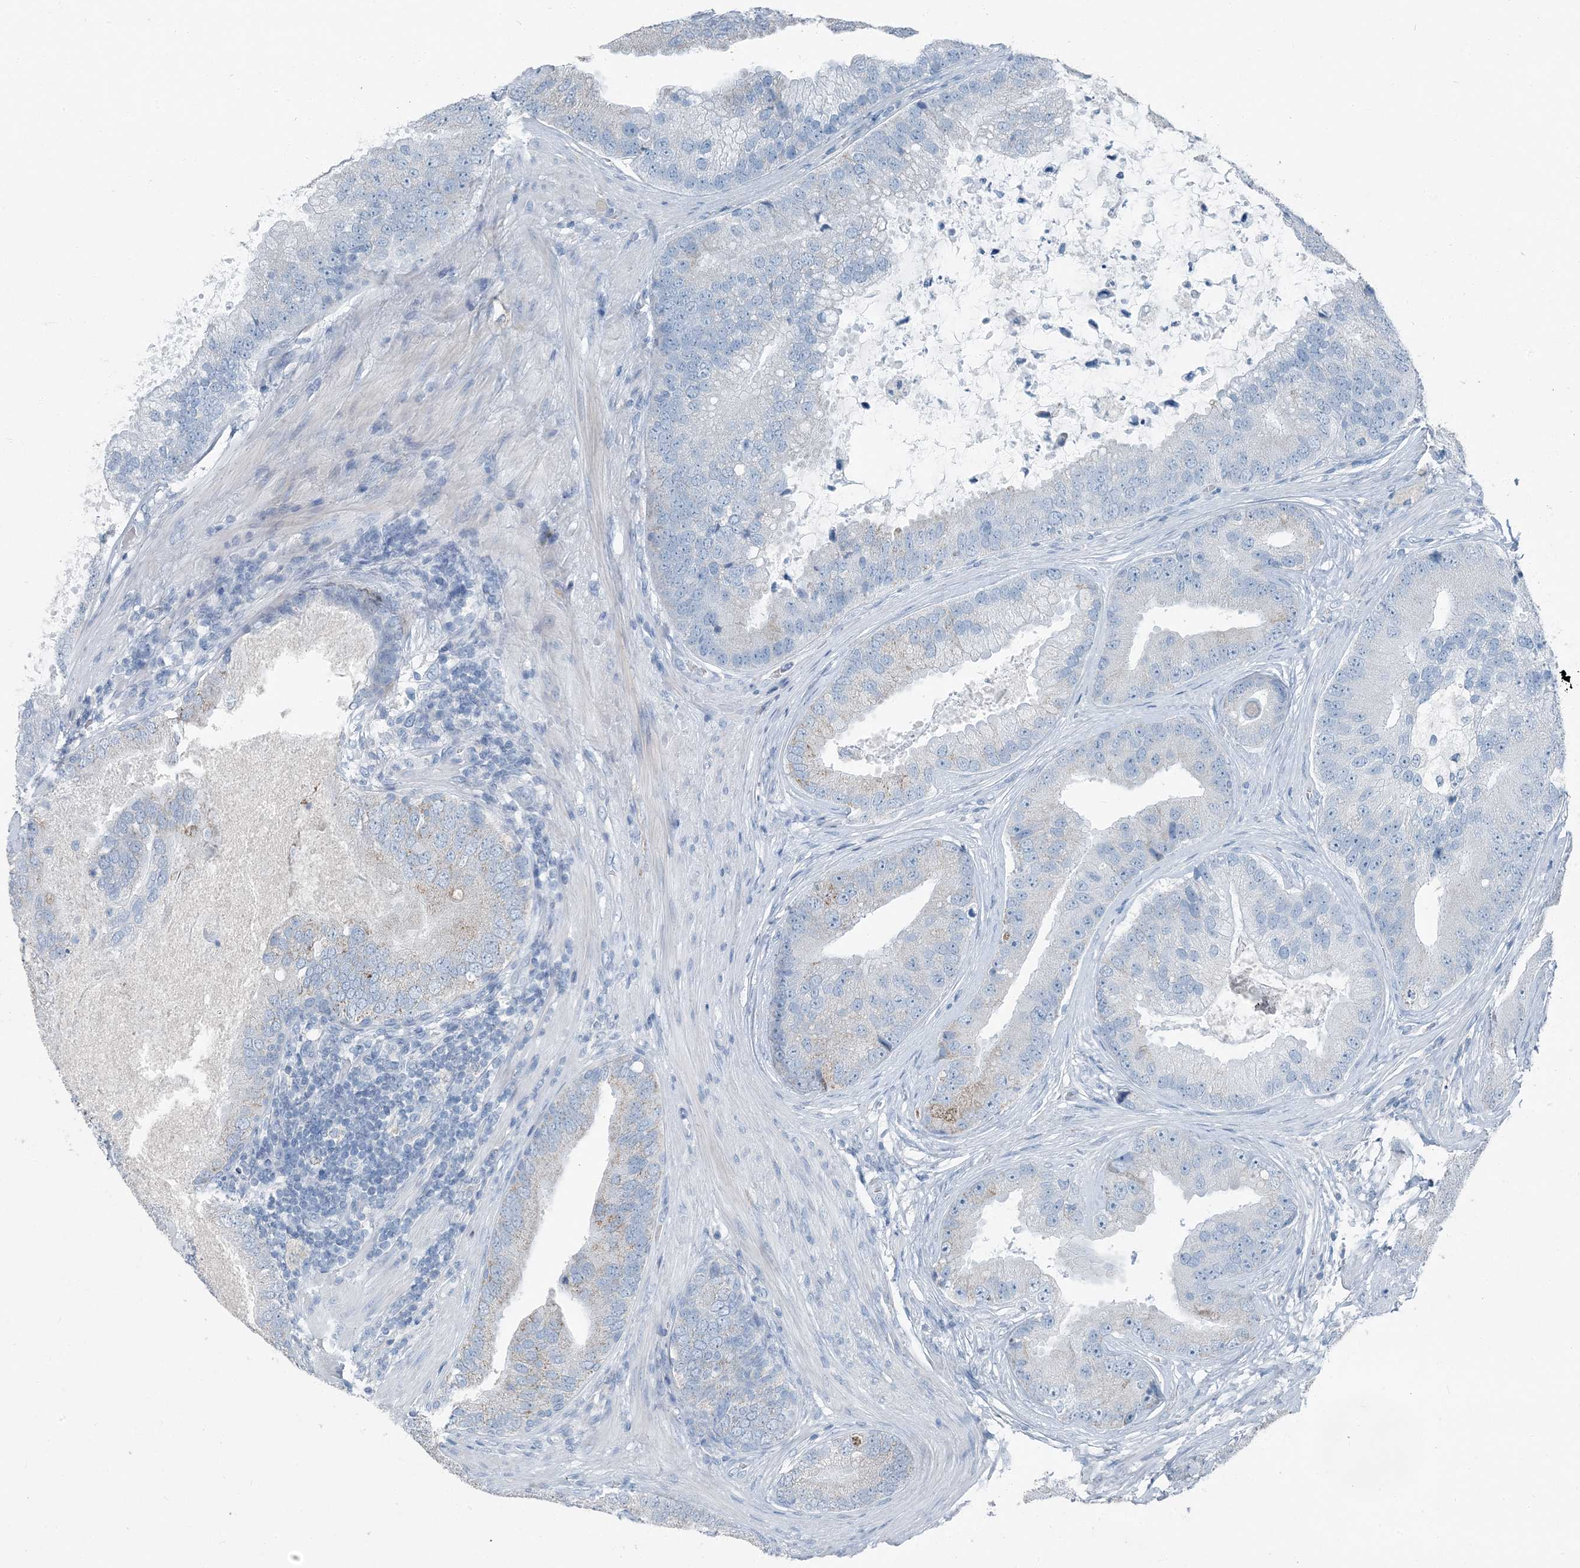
{"staining": {"intensity": "moderate", "quantity": "<25%", "location": "cytoplasmic/membranous"}, "tissue": "prostate cancer", "cell_type": "Tumor cells", "image_type": "cancer", "snomed": [{"axis": "morphology", "description": "Adenocarcinoma, High grade"}, {"axis": "topography", "description": "Prostate"}], "caption": "IHC photomicrograph of neoplastic tissue: human prostate cancer (high-grade adenocarcinoma) stained using immunohistochemistry (IHC) reveals low levels of moderate protein expression localized specifically in the cytoplasmic/membranous of tumor cells, appearing as a cytoplasmic/membranous brown color.", "gene": "FAM162A", "patient": {"sex": "male", "age": 70}}